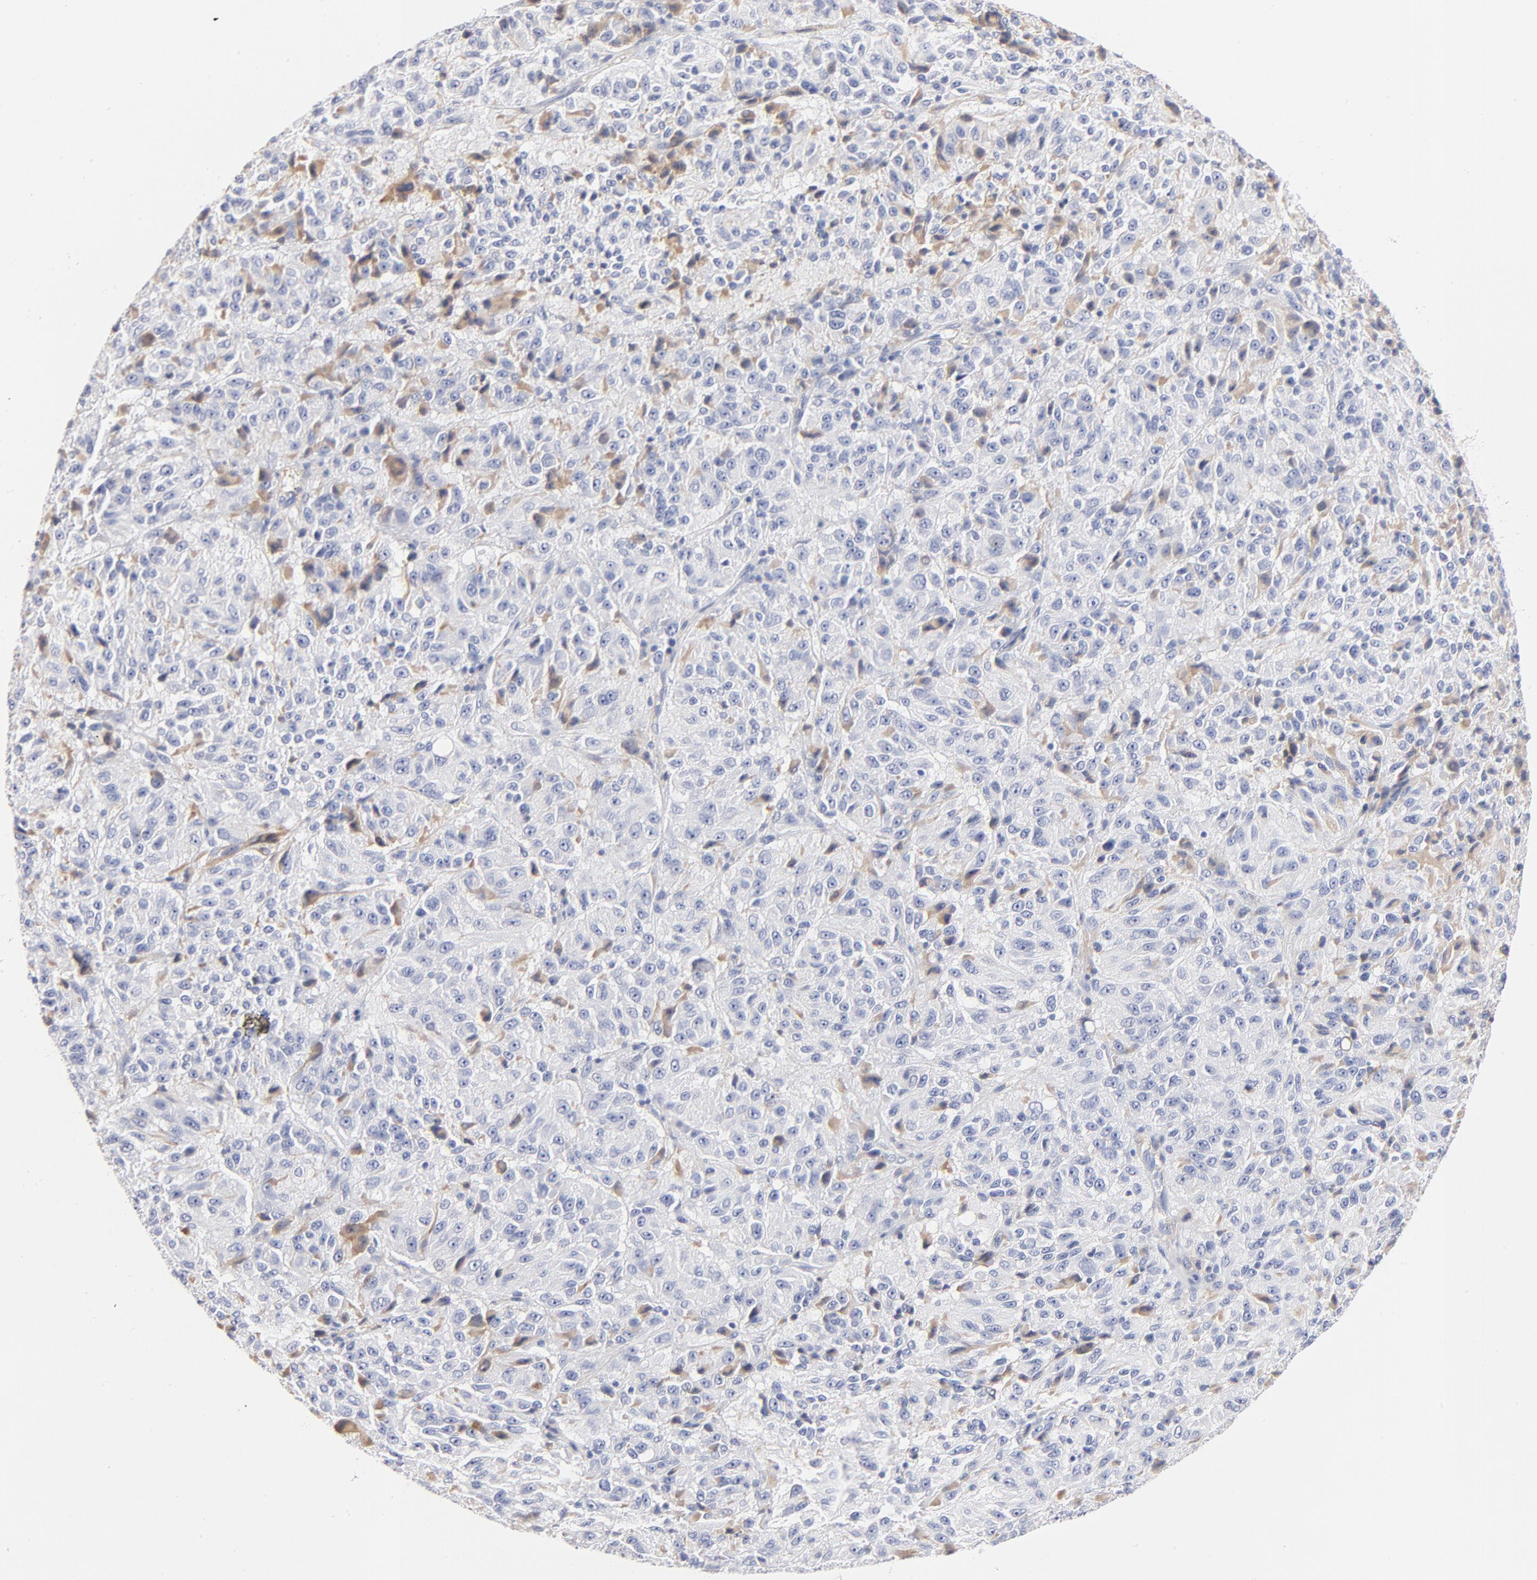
{"staining": {"intensity": "negative", "quantity": "none", "location": "none"}, "tissue": "melanoma", "cell_type": "Tumor cells", "image_type": "cancer", "snomed": [{"axis": "morphology", "description": "Malignant melanoma, Metastatic site"}, {"axis": "topography", "description": "Lung"}], "caption": "High magnification brightfield microscopy of malignant melanoma (metastatic site) stained with DAB (3,3'-diaminobenzidine) (brown) and counterstained with hematoxylin (blue): tumor cells show no significant positivity.", "gene": "C3", "patient": {"sex": "male", "age": 64}}